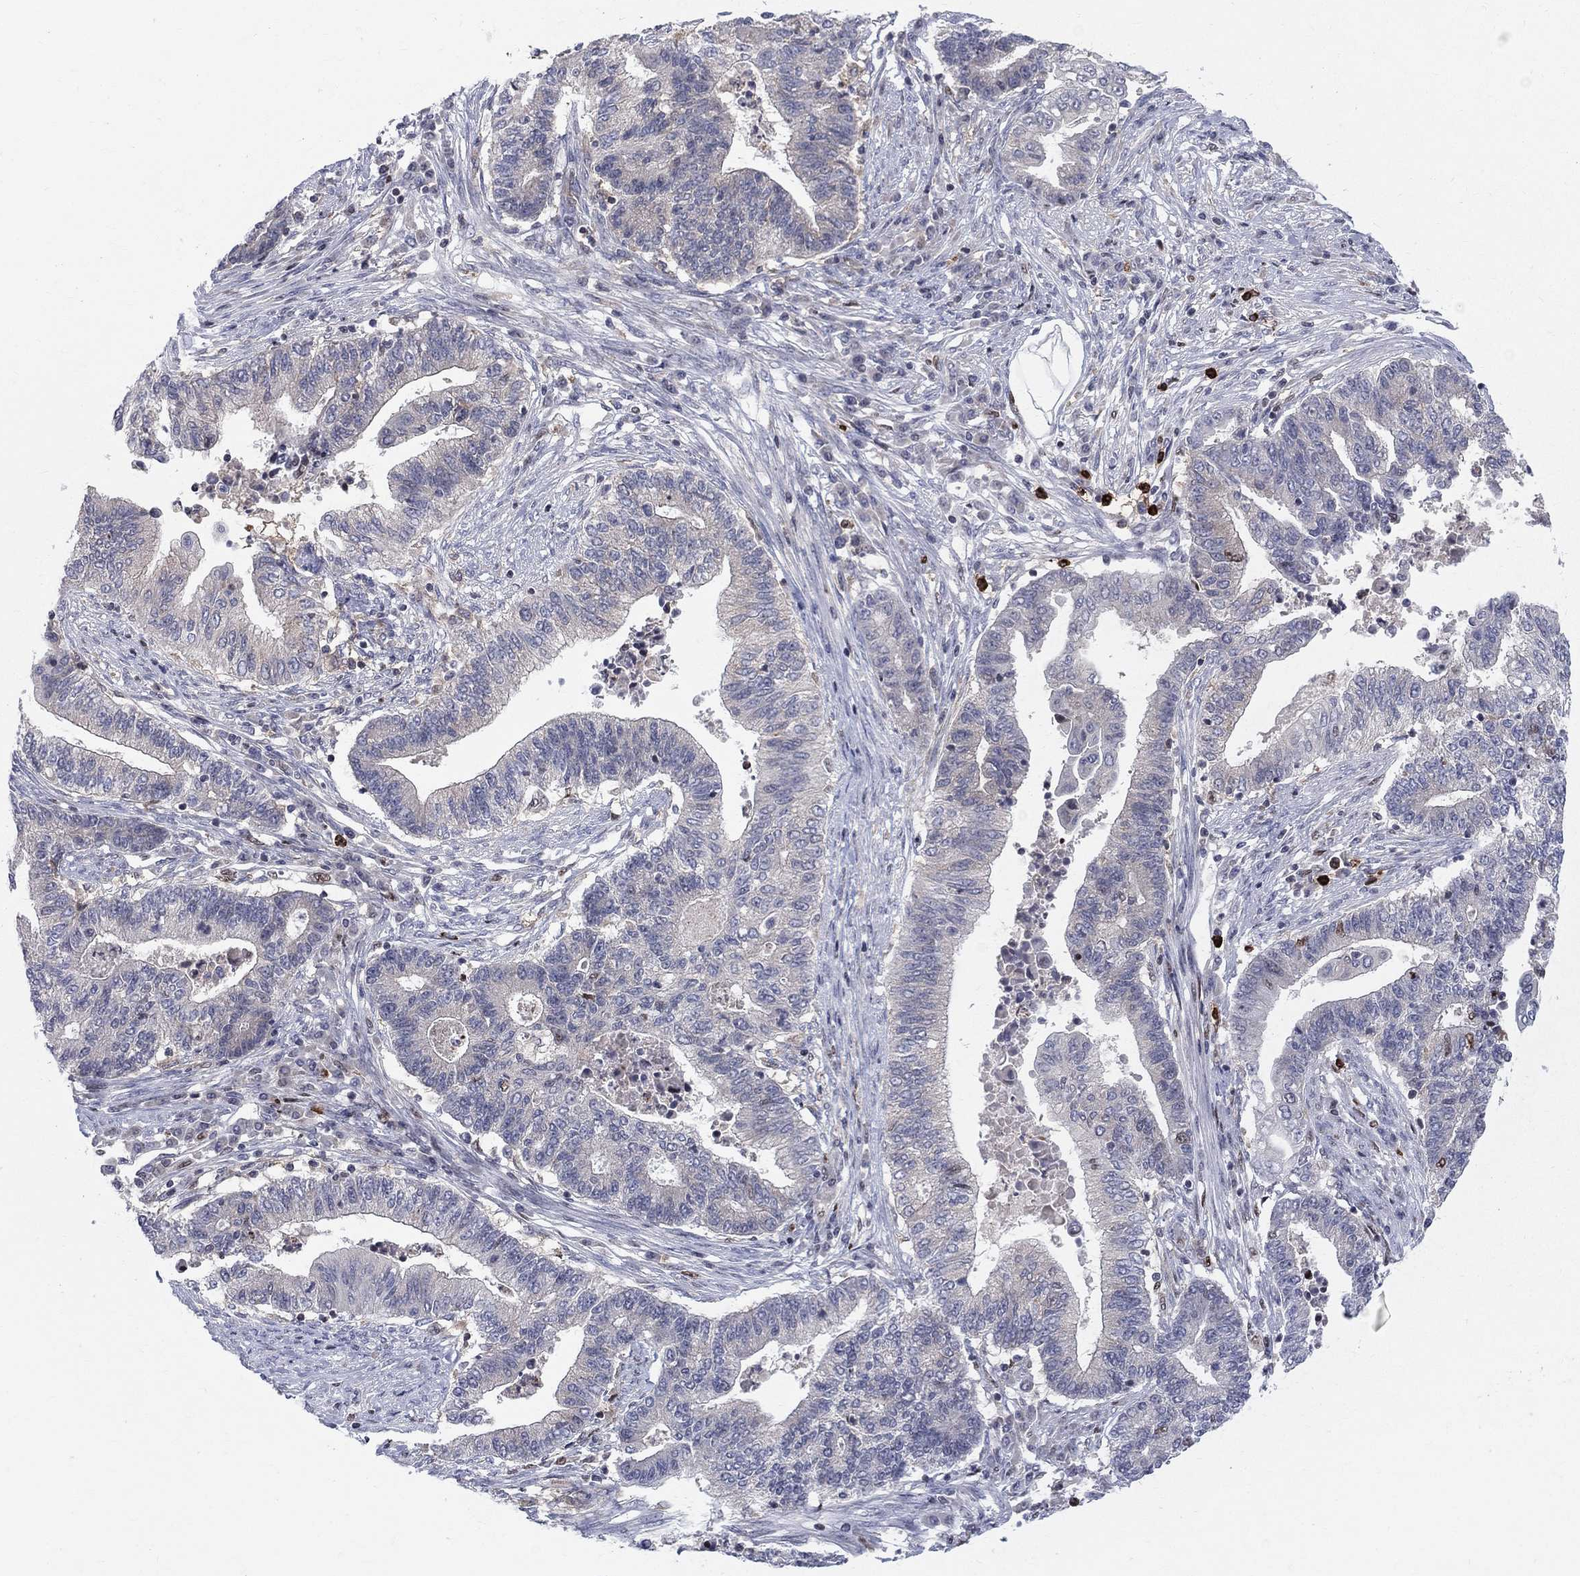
{"staining": {"intensity": "strong", "quantity": "<25%", "location": "nuclear"}, "tissue": "endometrial cancer", "cell_type": "Tumor cells", "image_type": "cancer", "snomed": [{"axis": "morphology", "description": "Adenocarcinoma, NOS"}, {"axis": "topography", "description": "Uterus"}, {"axis": "topography", "description": "Endometrium"}], "caption": "An image of human endometrial adenocarcinoma stained for a protein reveals strong nuclear brown staining in tumor cells.", "gene": "ZNHIT3", "patient": {"sex": "female", "age": 54}}